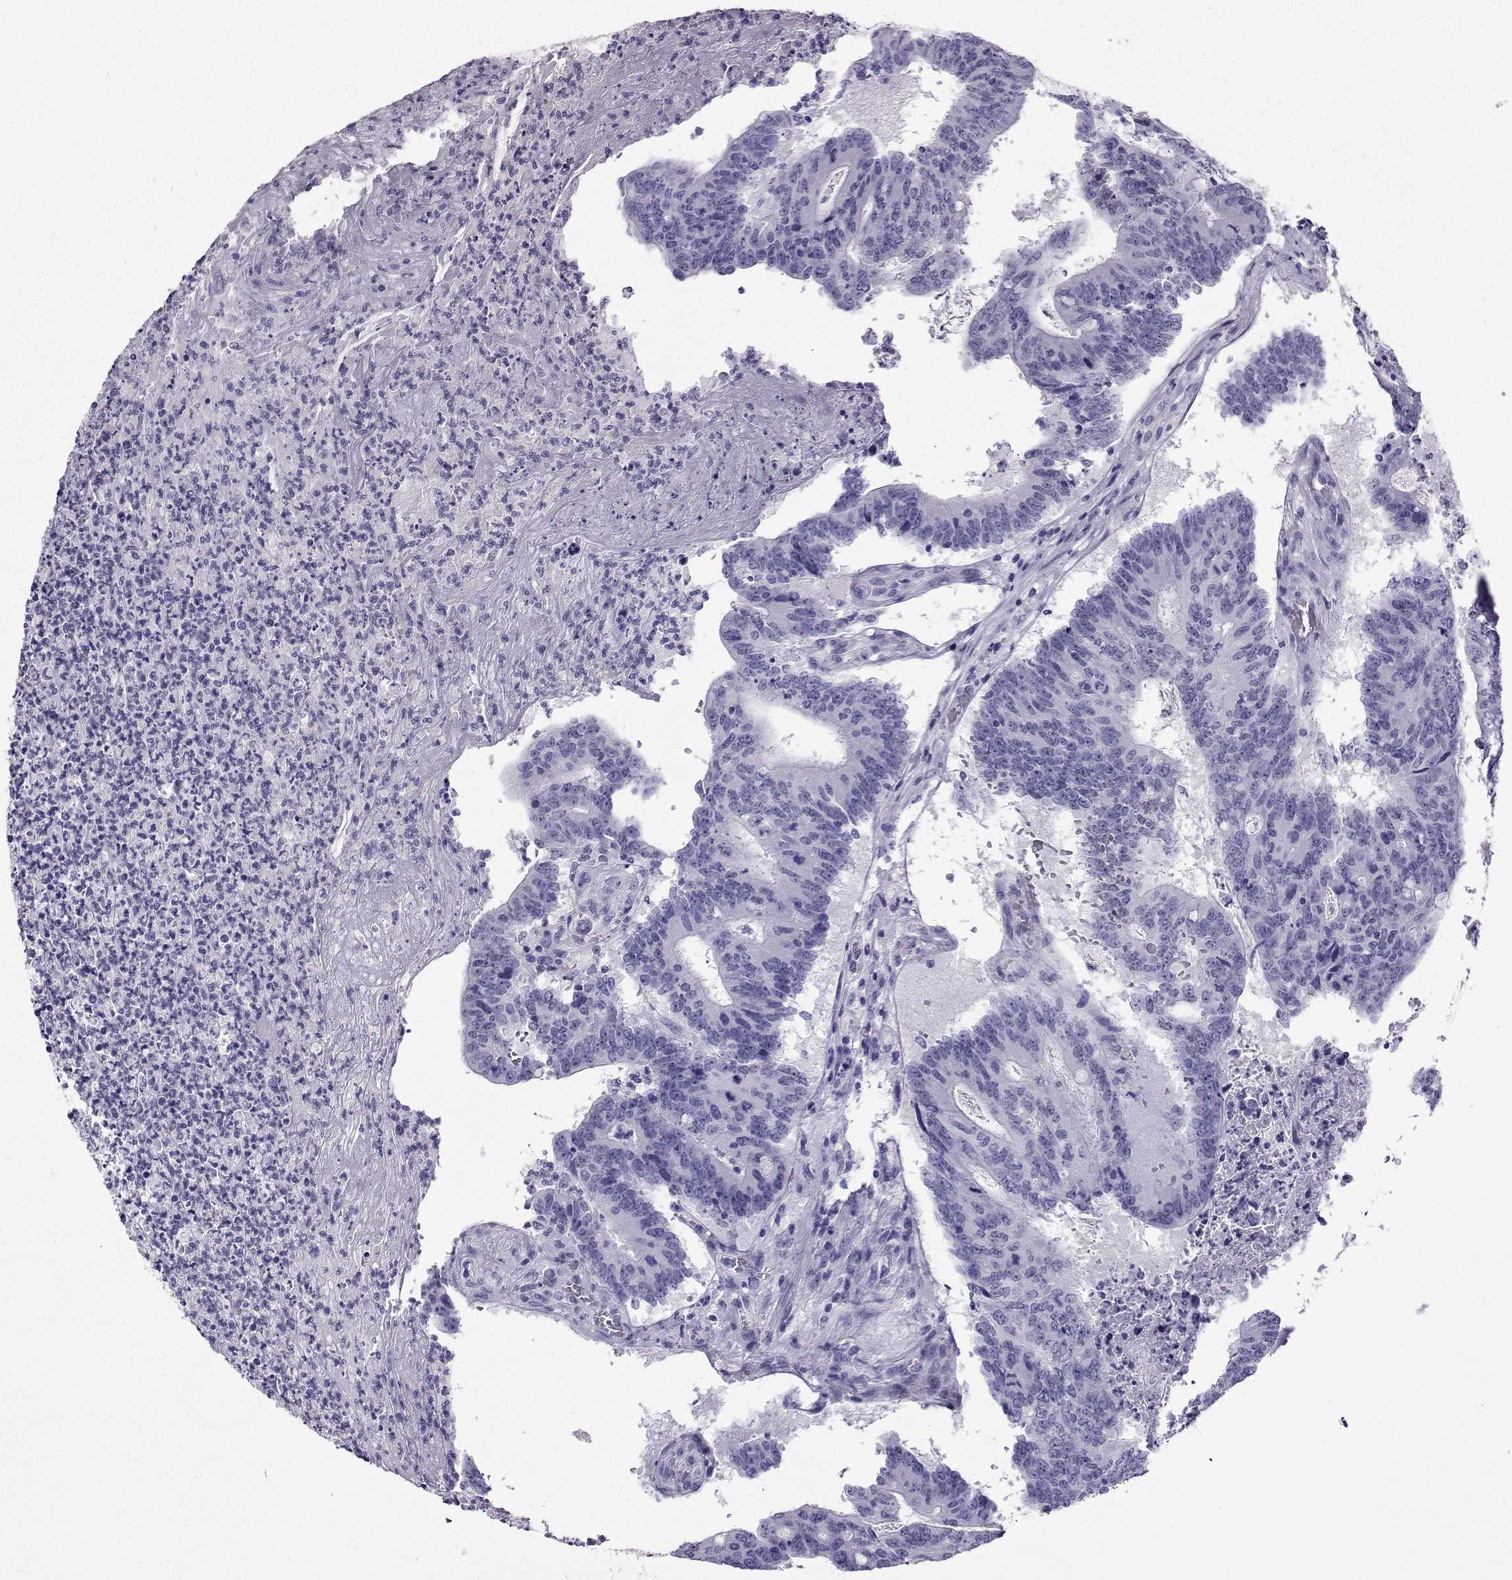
{"staining": {"intensity": "negative", "quantity": "none", "location": "none"}, "tissue": "colorectal cancer", "cell_type": "Tumor cells", "image_type": "cancer", "snomed": [{"axis": "morphology", "description": "Adenocarcinoma, NOS"}, {"axis": "topography", "description": "Colon"}], "caption": "Immunohistochemical staining of adenocarcinoma (colorectal) exhibits no significant staining in tumor cells.", "gene": "CRYBB1", "patient": {"sex": "female", "age": 70}}